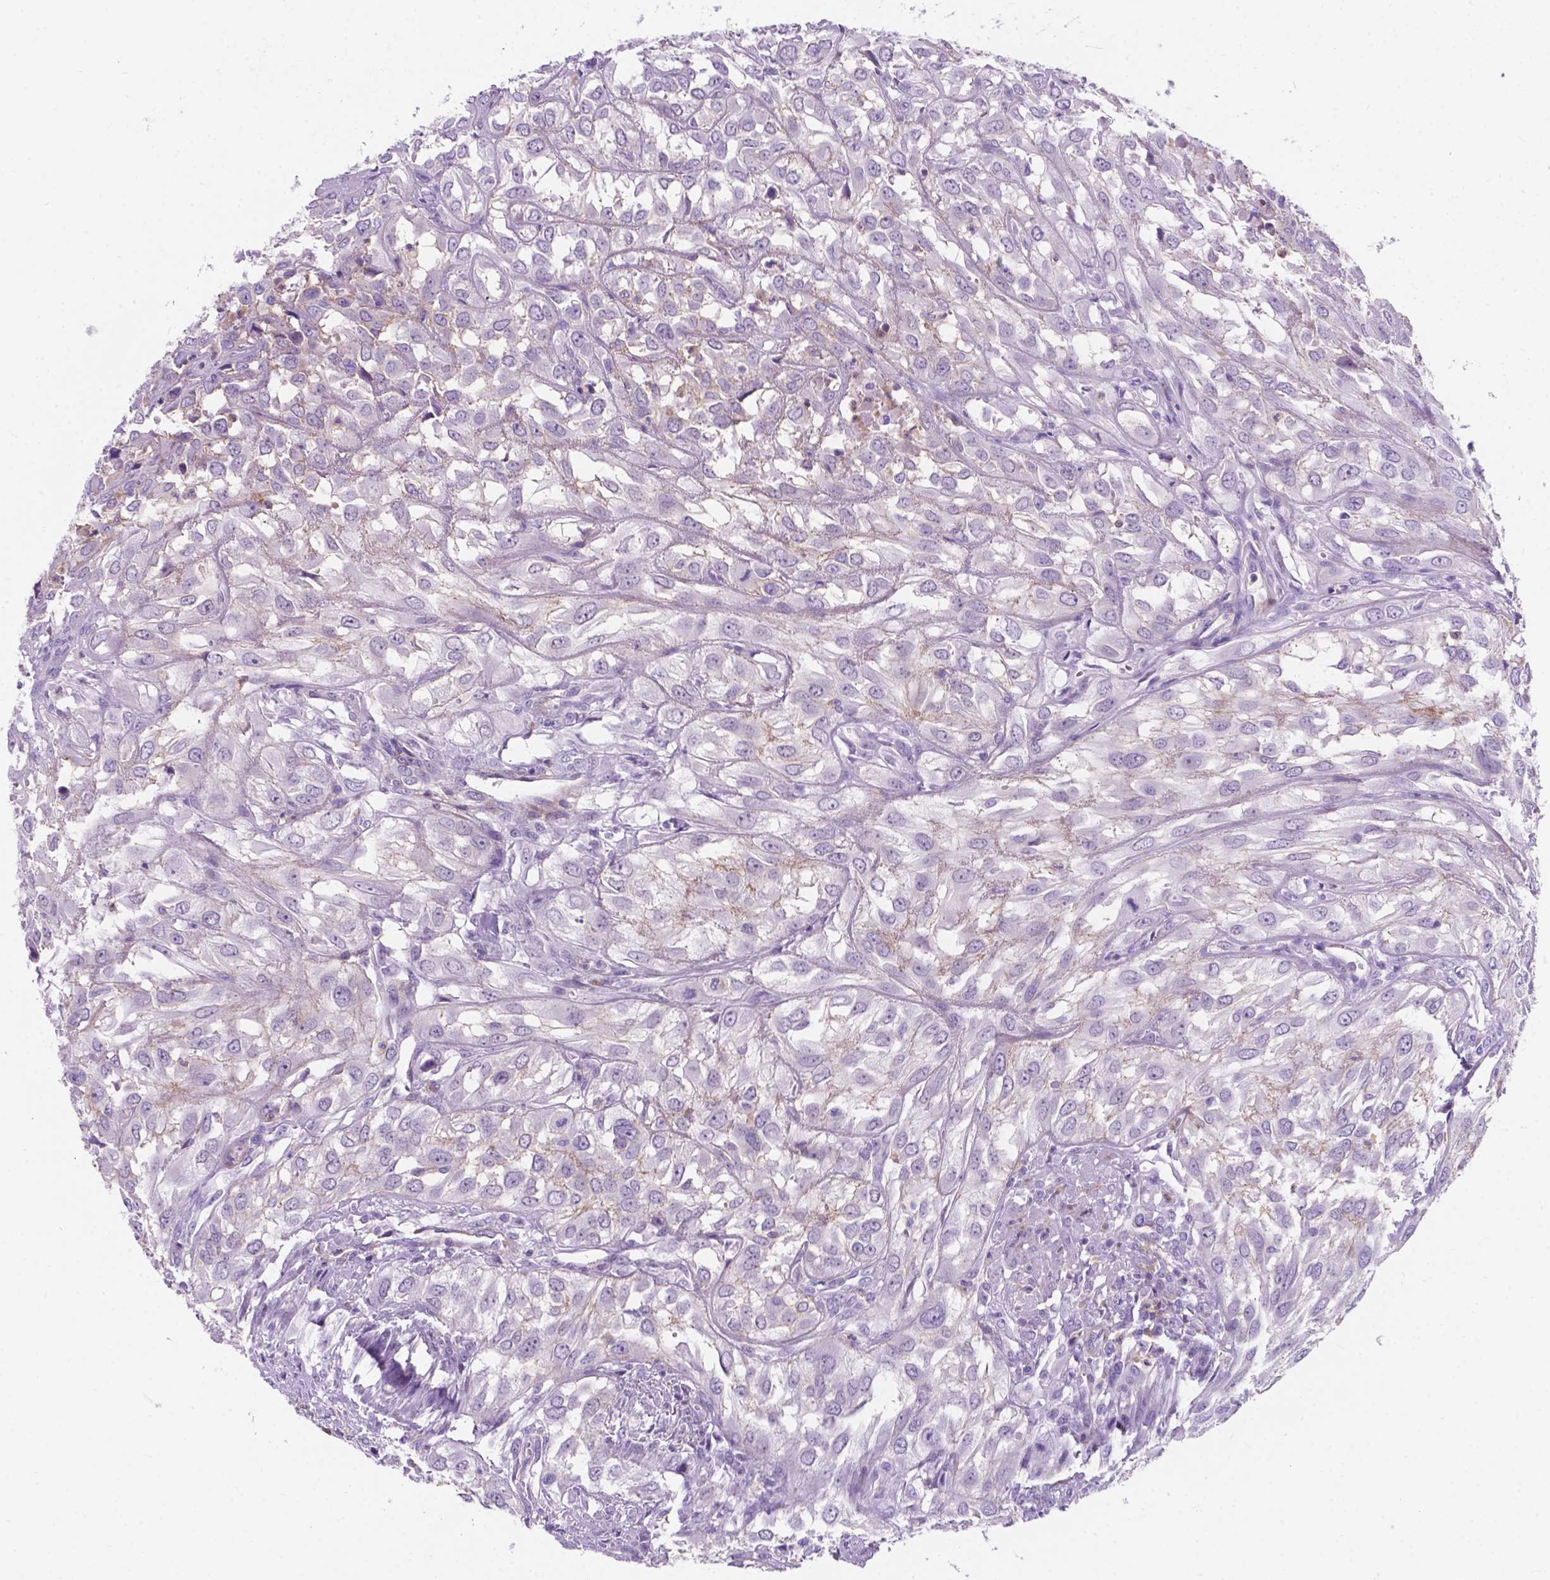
{"staining": {"intensity": "negative", "quantity": "none", "location": "none"}, "tissue": "urothelial cancer", "cell_type": "Tumor cells", "image_type": "cancer", "snomed": [{"axis": "morphology", "description": "Urothelial carcinoma, High grade"}, {"axis": "topography", "description": "Urinary bladder"}], "caption": "Tumor cells are negative for protein expression in human urothelial carcinoma (high-grade).", "gene": "KIAA0040", "patient": {"sex": "male", "age": 67}}